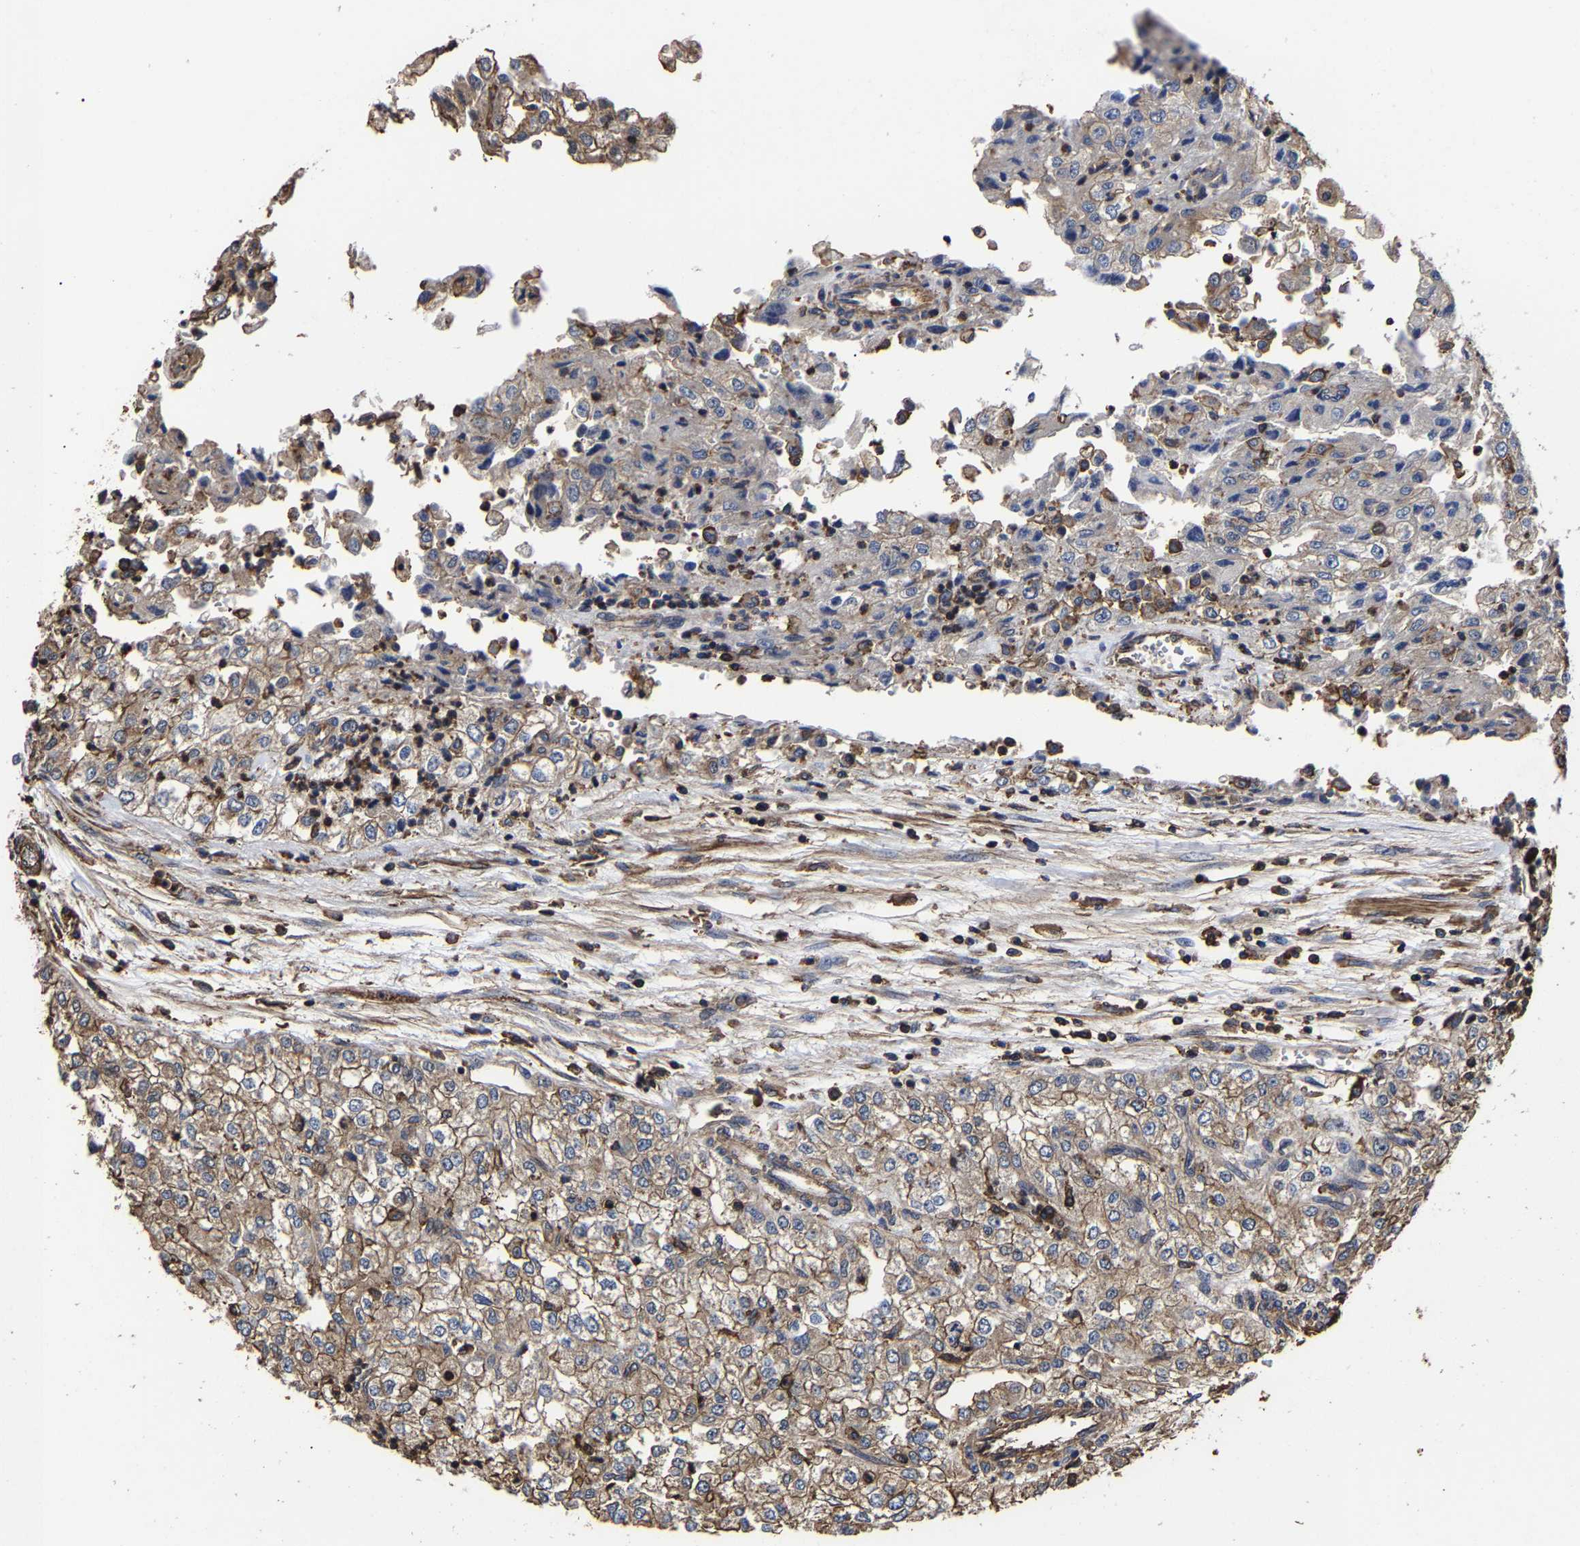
{"staining": {"intensity": "weak", "quantity": ">75%", "location": "cytoplasmic/membranous"}, "tissue": "renal cancer", "cell_type": "Tumor cells", "image_type": "cancer", "snomed": [{"axis": "morphology", "description": "Adenocarcinoma, NOS"}, {"axis": "topography", "description": "Kidney"}], "caption": "Renal cancer (adenocarcinoma) stained with a protein marker demonstrates weak staining in tumor cells.", "gene": "SSH3", "patient": {"sex": "female", "age": 54}}